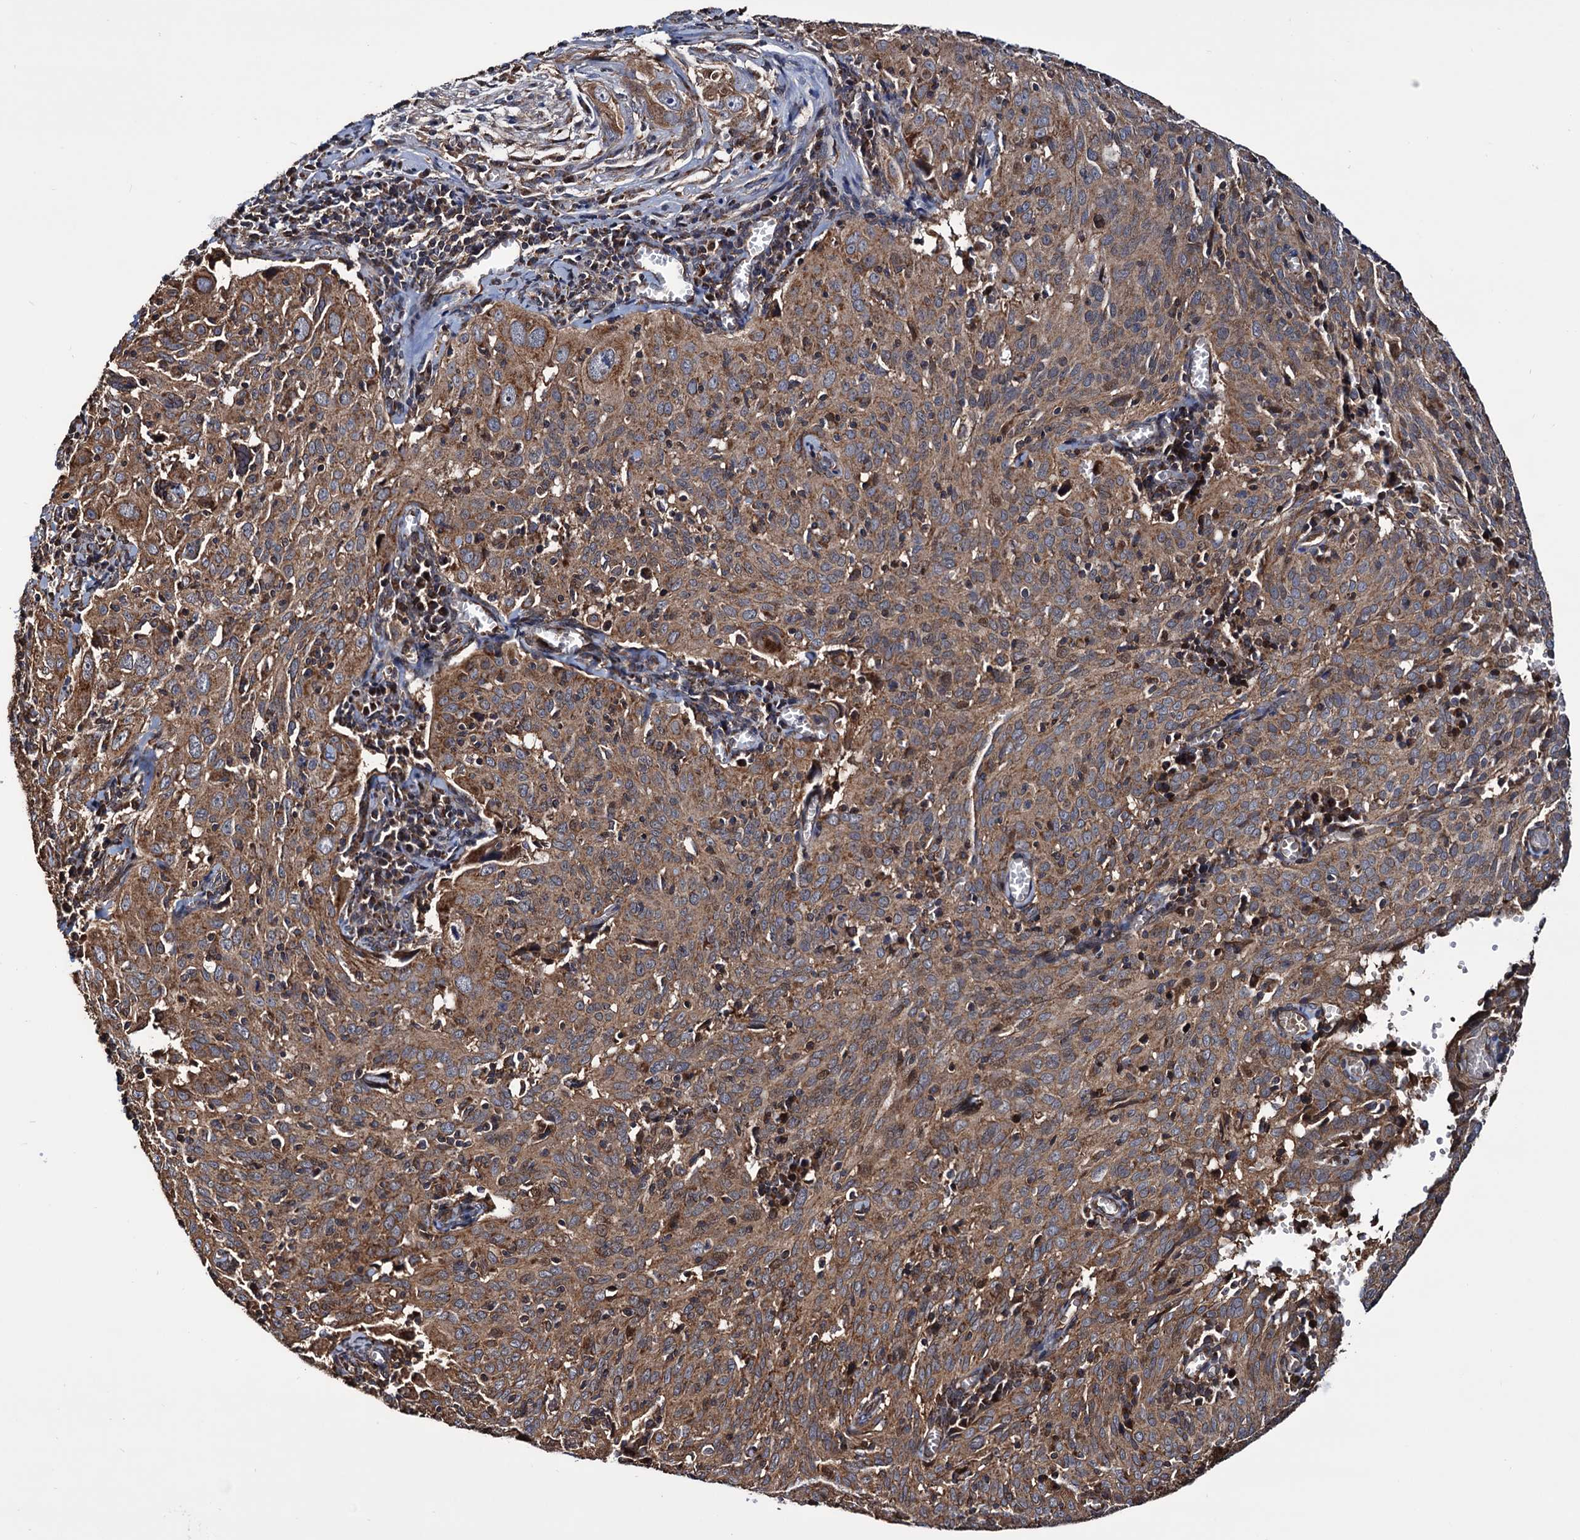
{"staining": {"intensity": "moderate", "quantity": ">75%", "location": "cytoplasmic/membranous"}, "tissue": "cervical cancer", "cell_type": "Tumor cells", "image_type": "cancer", "snomed": [{"axis": "morphology", "description": "Squamous cell carcinoma, NOS"}, {"axis": "topography", "description": "Cervix"}], "caption": "Cervical cancer (squamous cell carcinoma) stained for a protein exhibits moderate cytoplasmic/membranous positivity in tumor cells.", "gene": "MRPL42", "patient": {"sex": "female", "age": 31}}